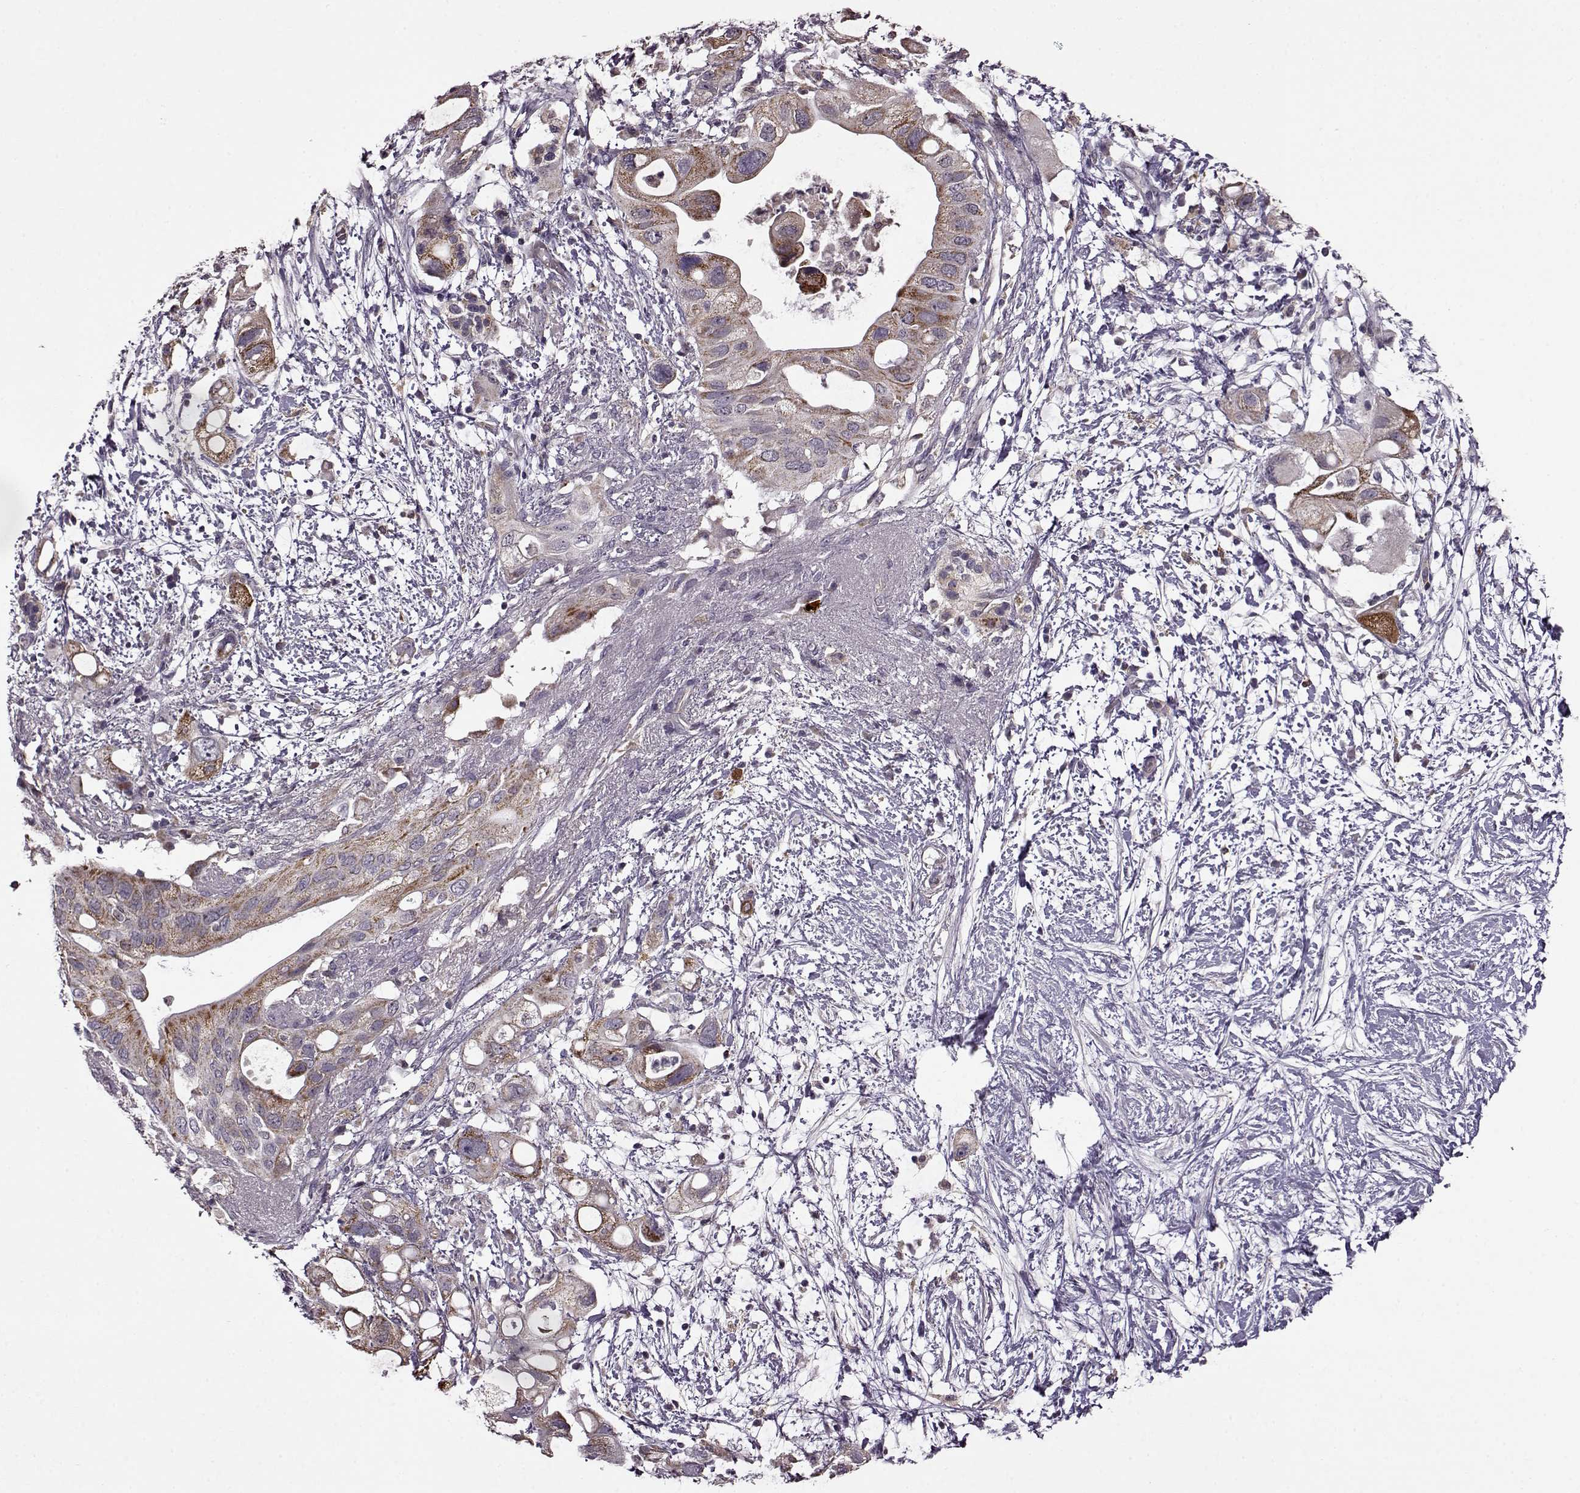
{"staining": {"intensity": "moderate", "quantity": ">75%", "location": "cytoplasmic/membranous"}, "tissue": "pancreatic cancer", "cell_type": "Tumor cells", "image_type": "cancer", "snomed": [{"axis": "morphology", "description": "Adenocarcinoma, NOS"}, {"axis": "topography", "description": "Pancreas"}], "caption": "Immunohistochemical staining of human adenocarcinoma (pancreatic) displays medium levels of moderate cytoplasmic/membranous protein positivity in about >75% of tumor cells.", "gene": "MTSS1", "patient": {"sex": "female", "age": 72}}